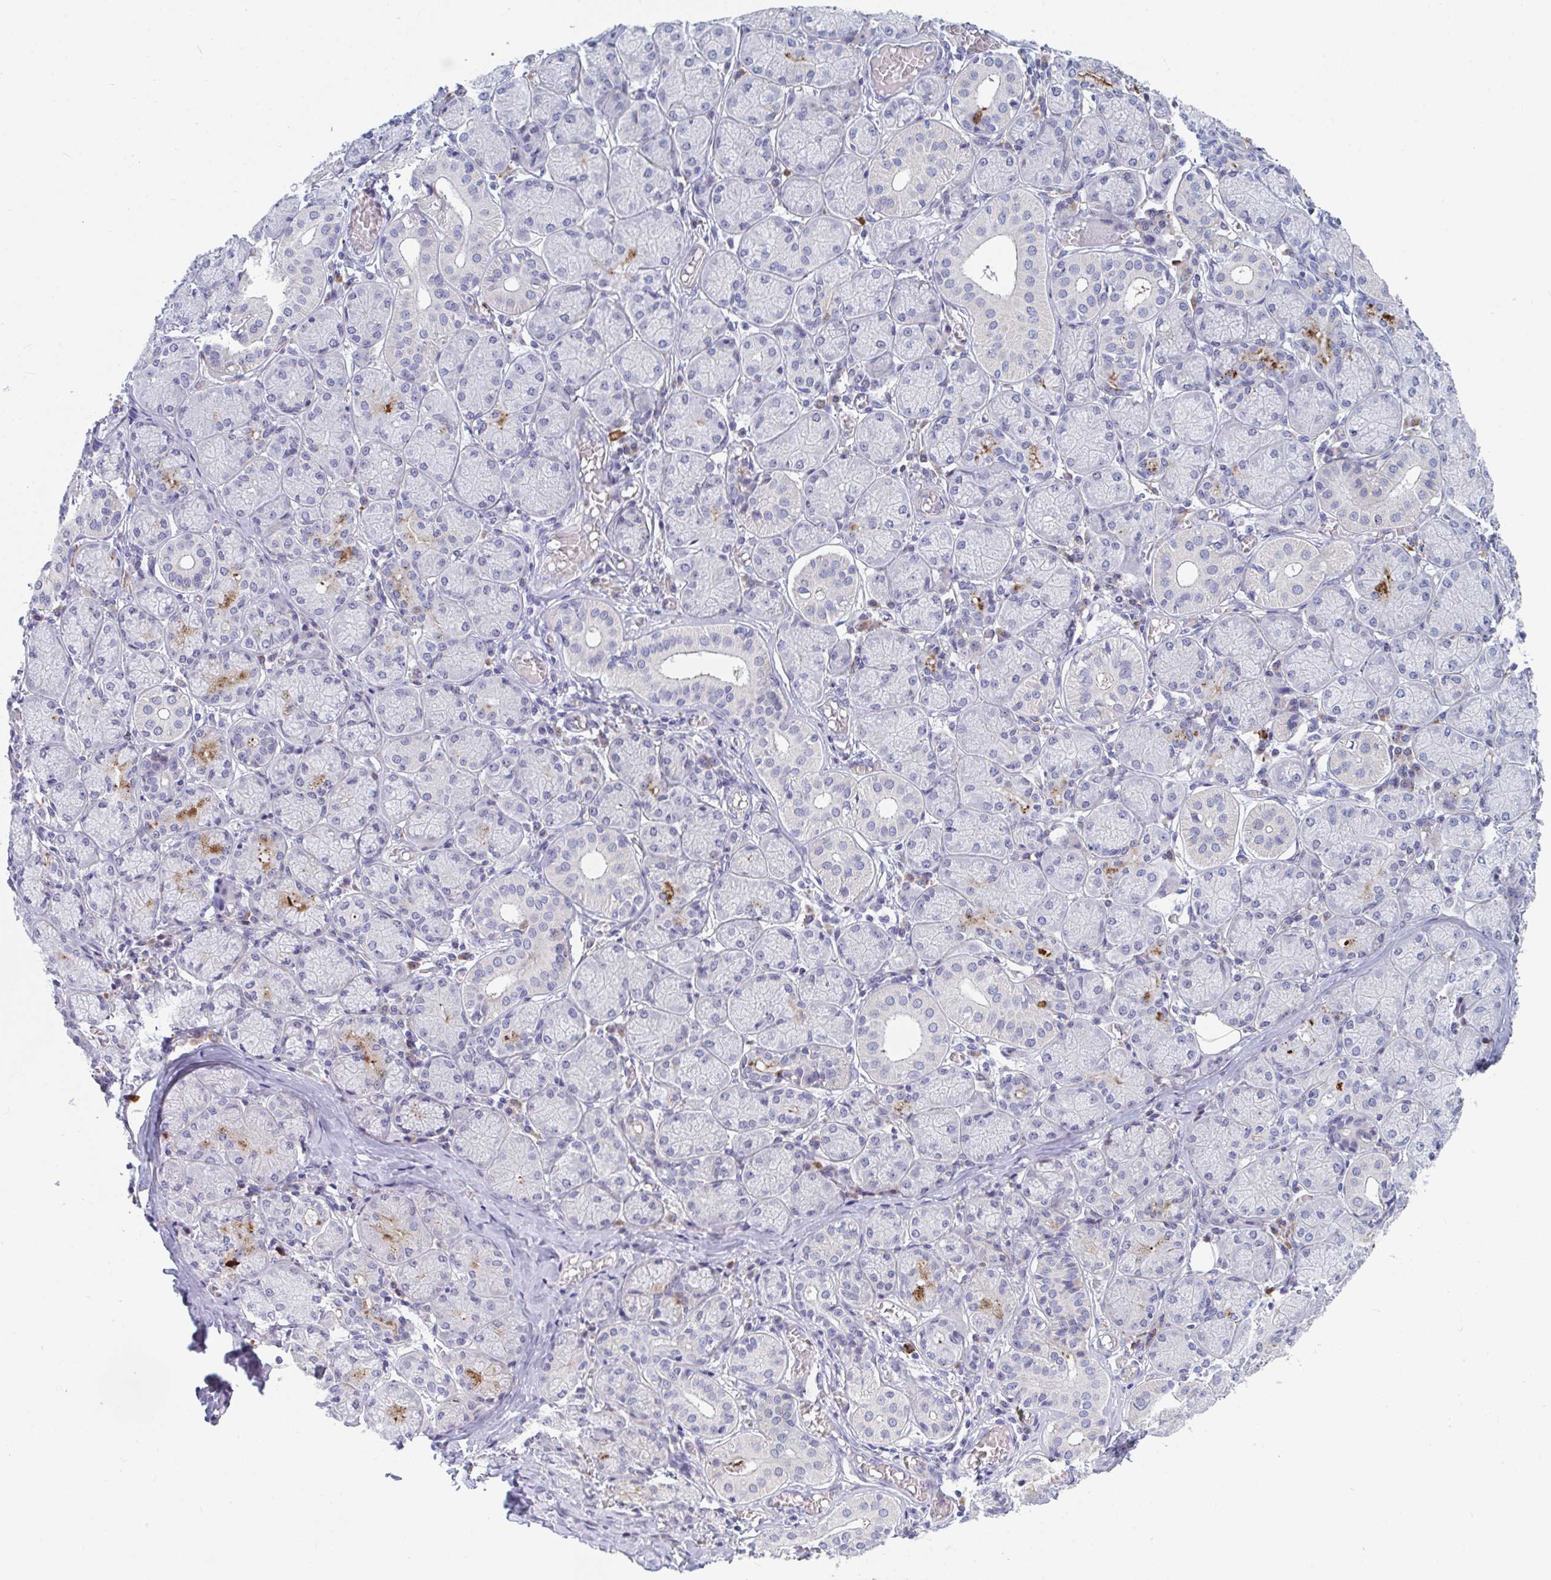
{"staining": {"intensity": "moderate", "quantity": "<25%", "location": "cytoplasmic/membranous"}, "tissue": "salivary gland", "cell_type": "Glandular cells", "image_type": "normal", "snomed": [{"axis": "morphology", "description": "Normal tissue, NOS"}, {"axis": "topography", "description": "Salivary gland"}], "caption": "Immunohistochemical staining of unremarkable human salivary gland reveals <25% levels of moderate cytoplasmic/membranous protein expression in approximately <25% of glandular cells. (Stains: DAB in brown, nuclei in blue, Microscopy: brightfield microscopy at high magnification).", "gene": "CENPT", "patient": {"sex": "female", "age": 24}}